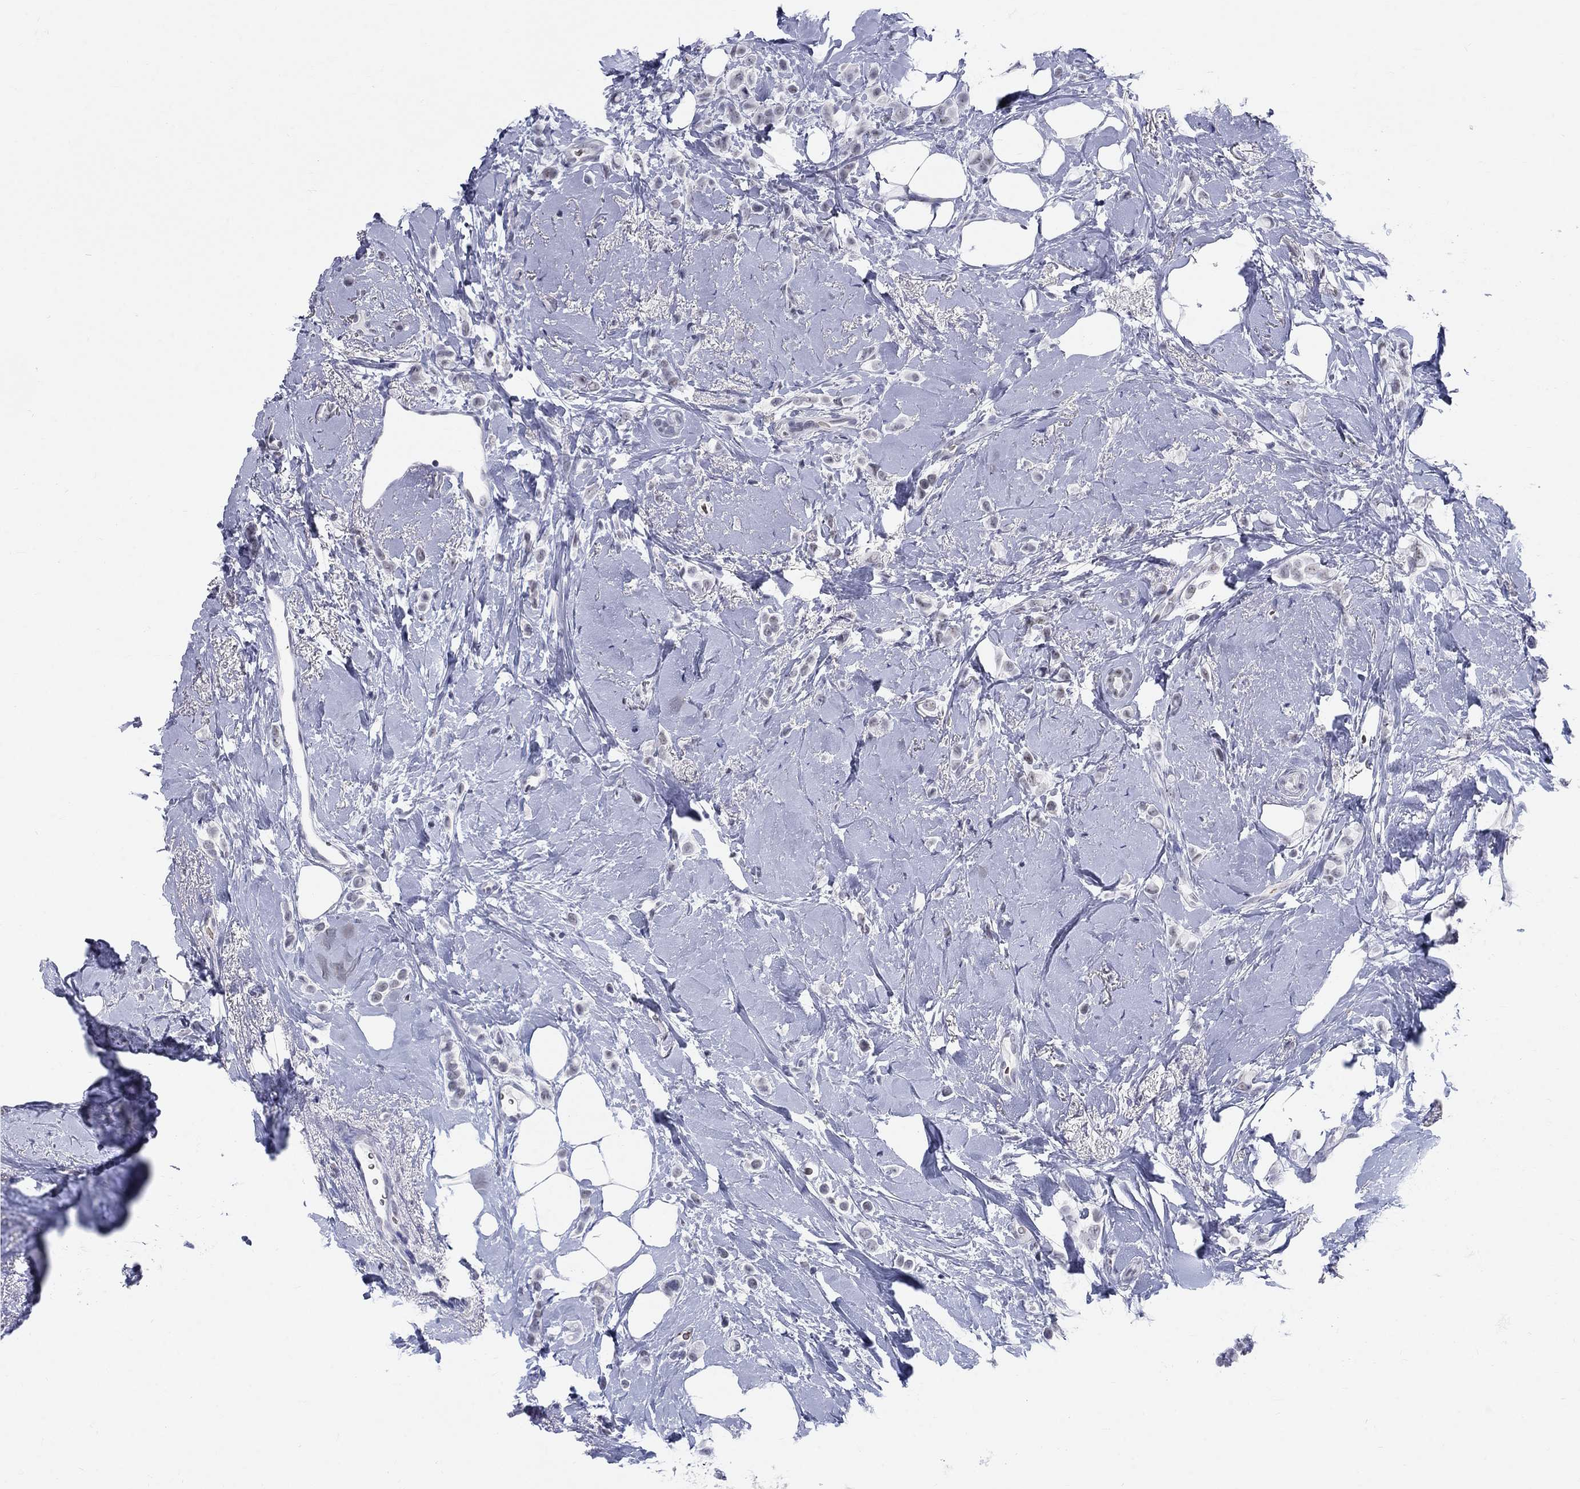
{"staining": {"intensity": "negative", "quantity": "none", "location": "none"}, "tissue": "breast cancer", "cell_type": "Tumor cells", "image_type": "cancer", "snomed": [{"axis": "morphology", "description": "Lobular carcinoma"}, {"axis": "topography", "description": "Breast"}], "caption": "Tumor cells are negative for brown protein staining in lobular carcinoma (breast).", "gene": "DMTN", "patient": {"sex": "female", "age": 66}}